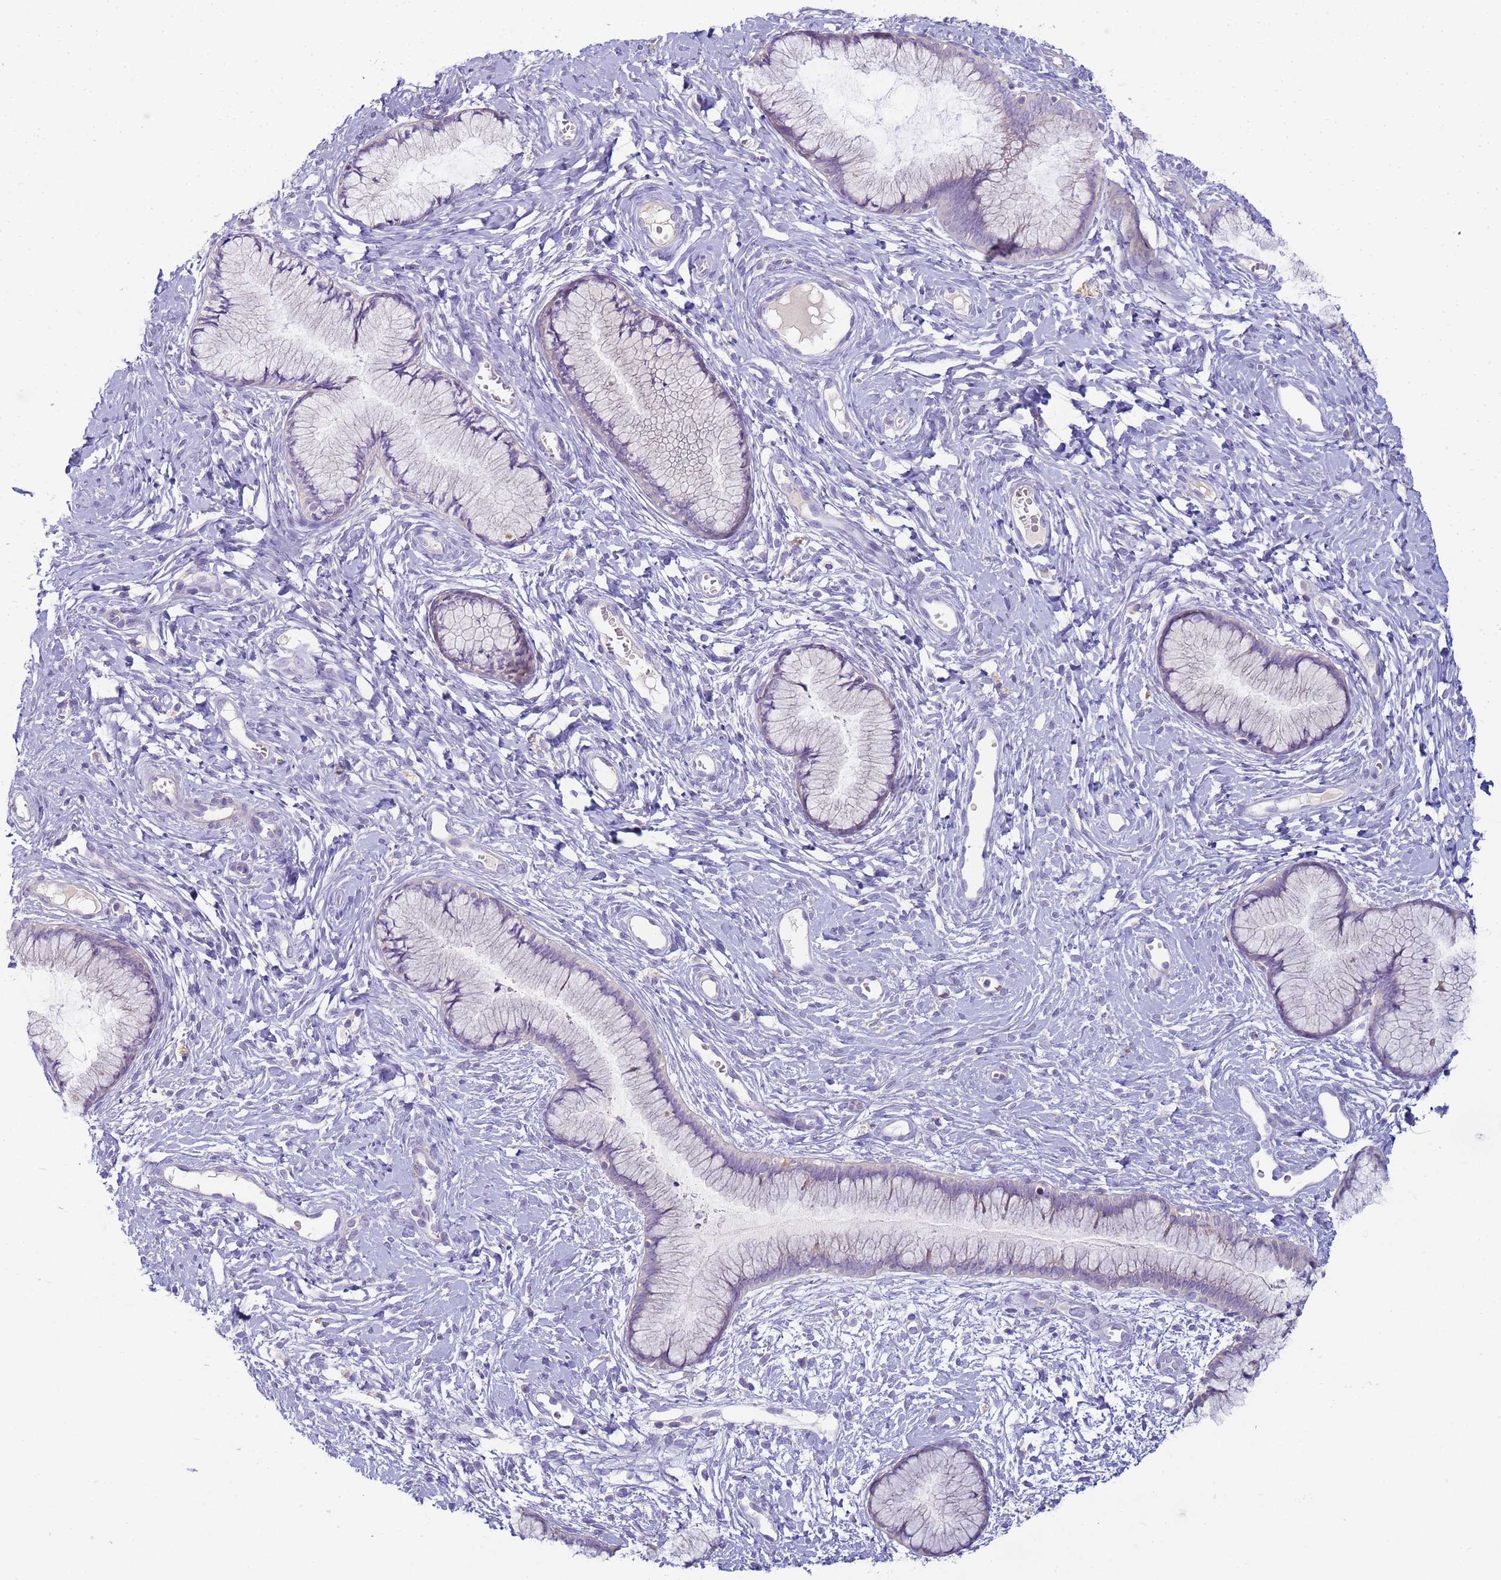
{"staining": {"intensity": "negative", "quantity": "none", "location": "none"}, "tissue": "cervix", "cell_type": "Glandular cells", "image_type": "normal", "snomed": [{"axis": "morphology", "description": "Normal tissue, NOS"}, {"axis": "topography", "description": "Cervix"}], "caption": "Glandular cells show no significant protein staining in benign cervix. (Brightfield microscopy of DAB (3,3'-diaminobenzidine) immunohistochemistry (IHC) at high magnification).", "gene": "CR1", "patient": {"sex": "female", "age": 42}}